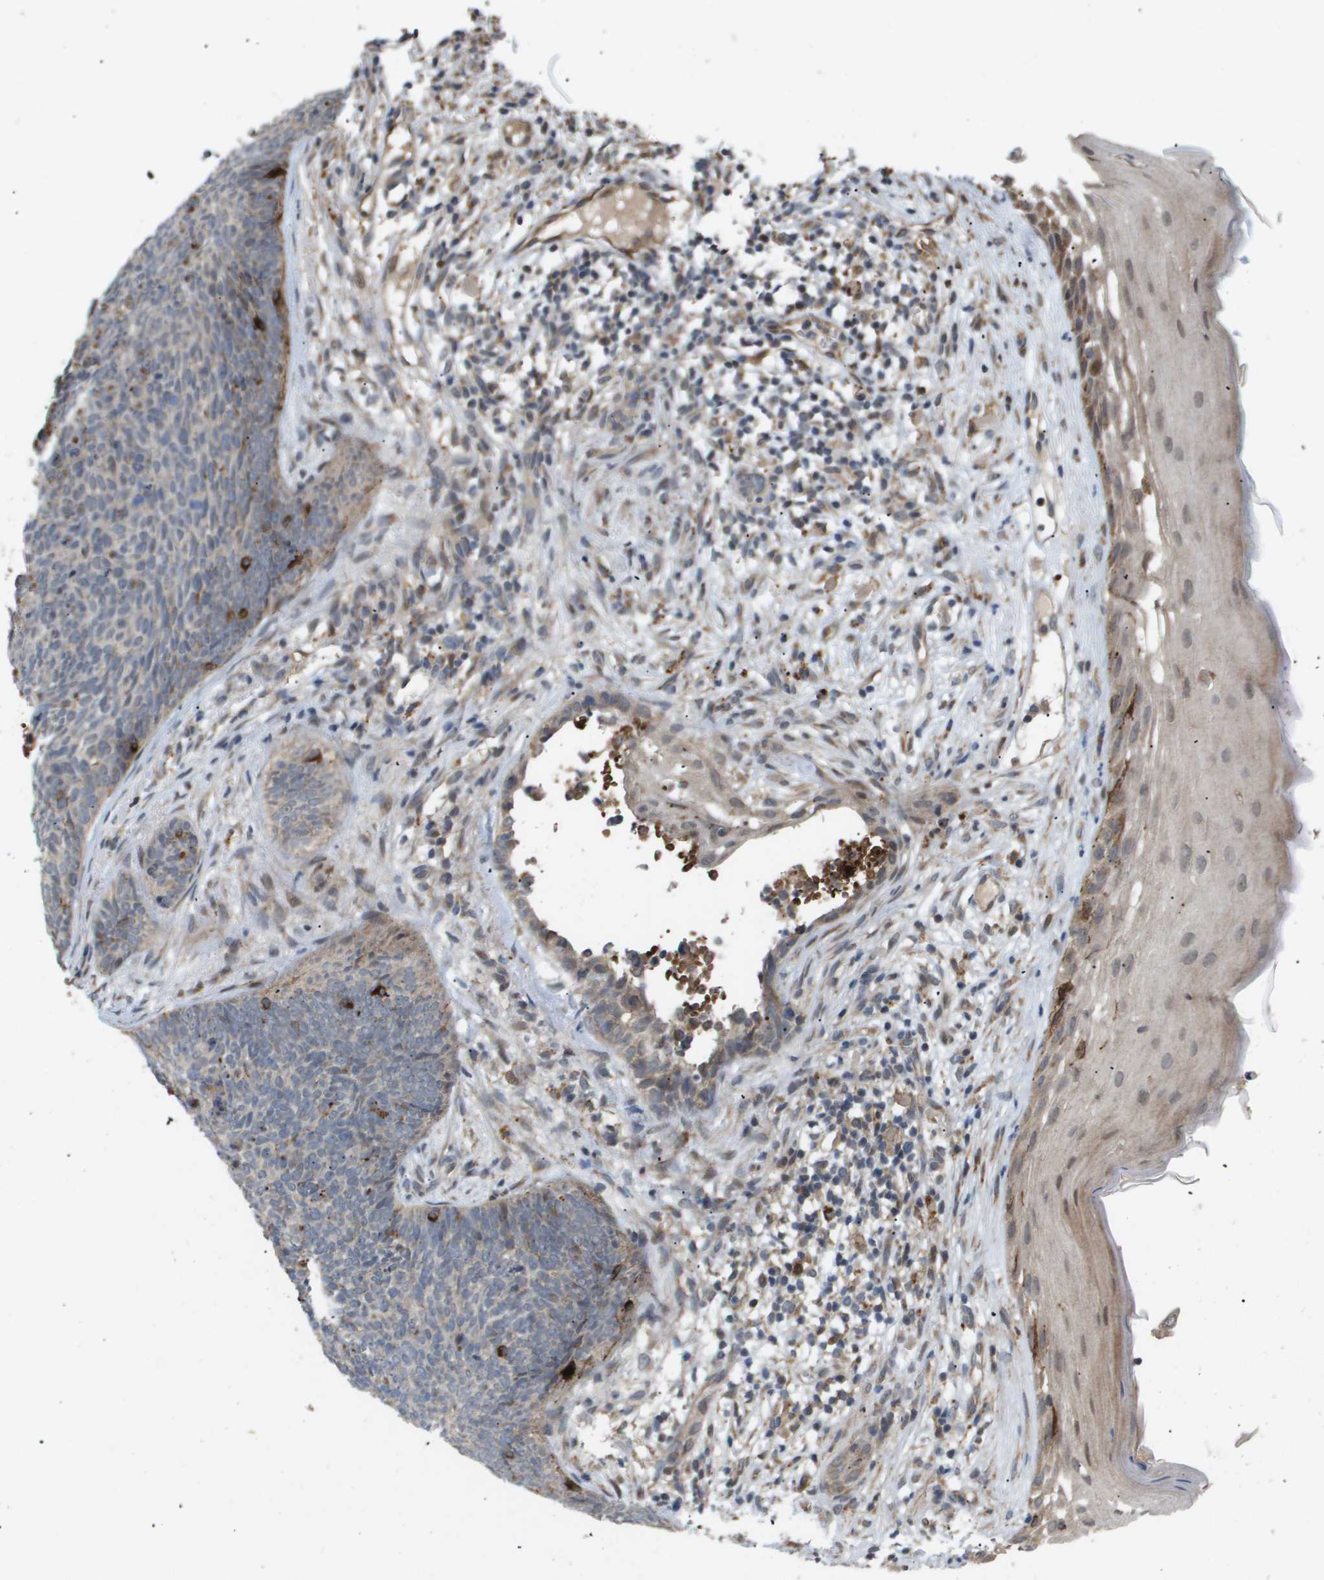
{"staining": {"intensity": "weak", "quantity": "<25%", "location": "cytoplasmic/membranous"}, "tissue": "skin cancer", "cell_type": "Tumor cells", "image_type": "cancer", "snomed": [{"axis": "morphology", "description": "Basal cell carcinoma"}, {"axis": "topography", "description": "Skin"}], "caption": "A high-resolution image shows immunohistochemistry staining of skin cancer, which exhibits no significant positivity in tumor cells. The staining is performed using DAB brown chromogen with nuclei counter-stained in using hematoxylin.", "gene": "PDGFB", "patient": {"sex": "female", "age": 70}}